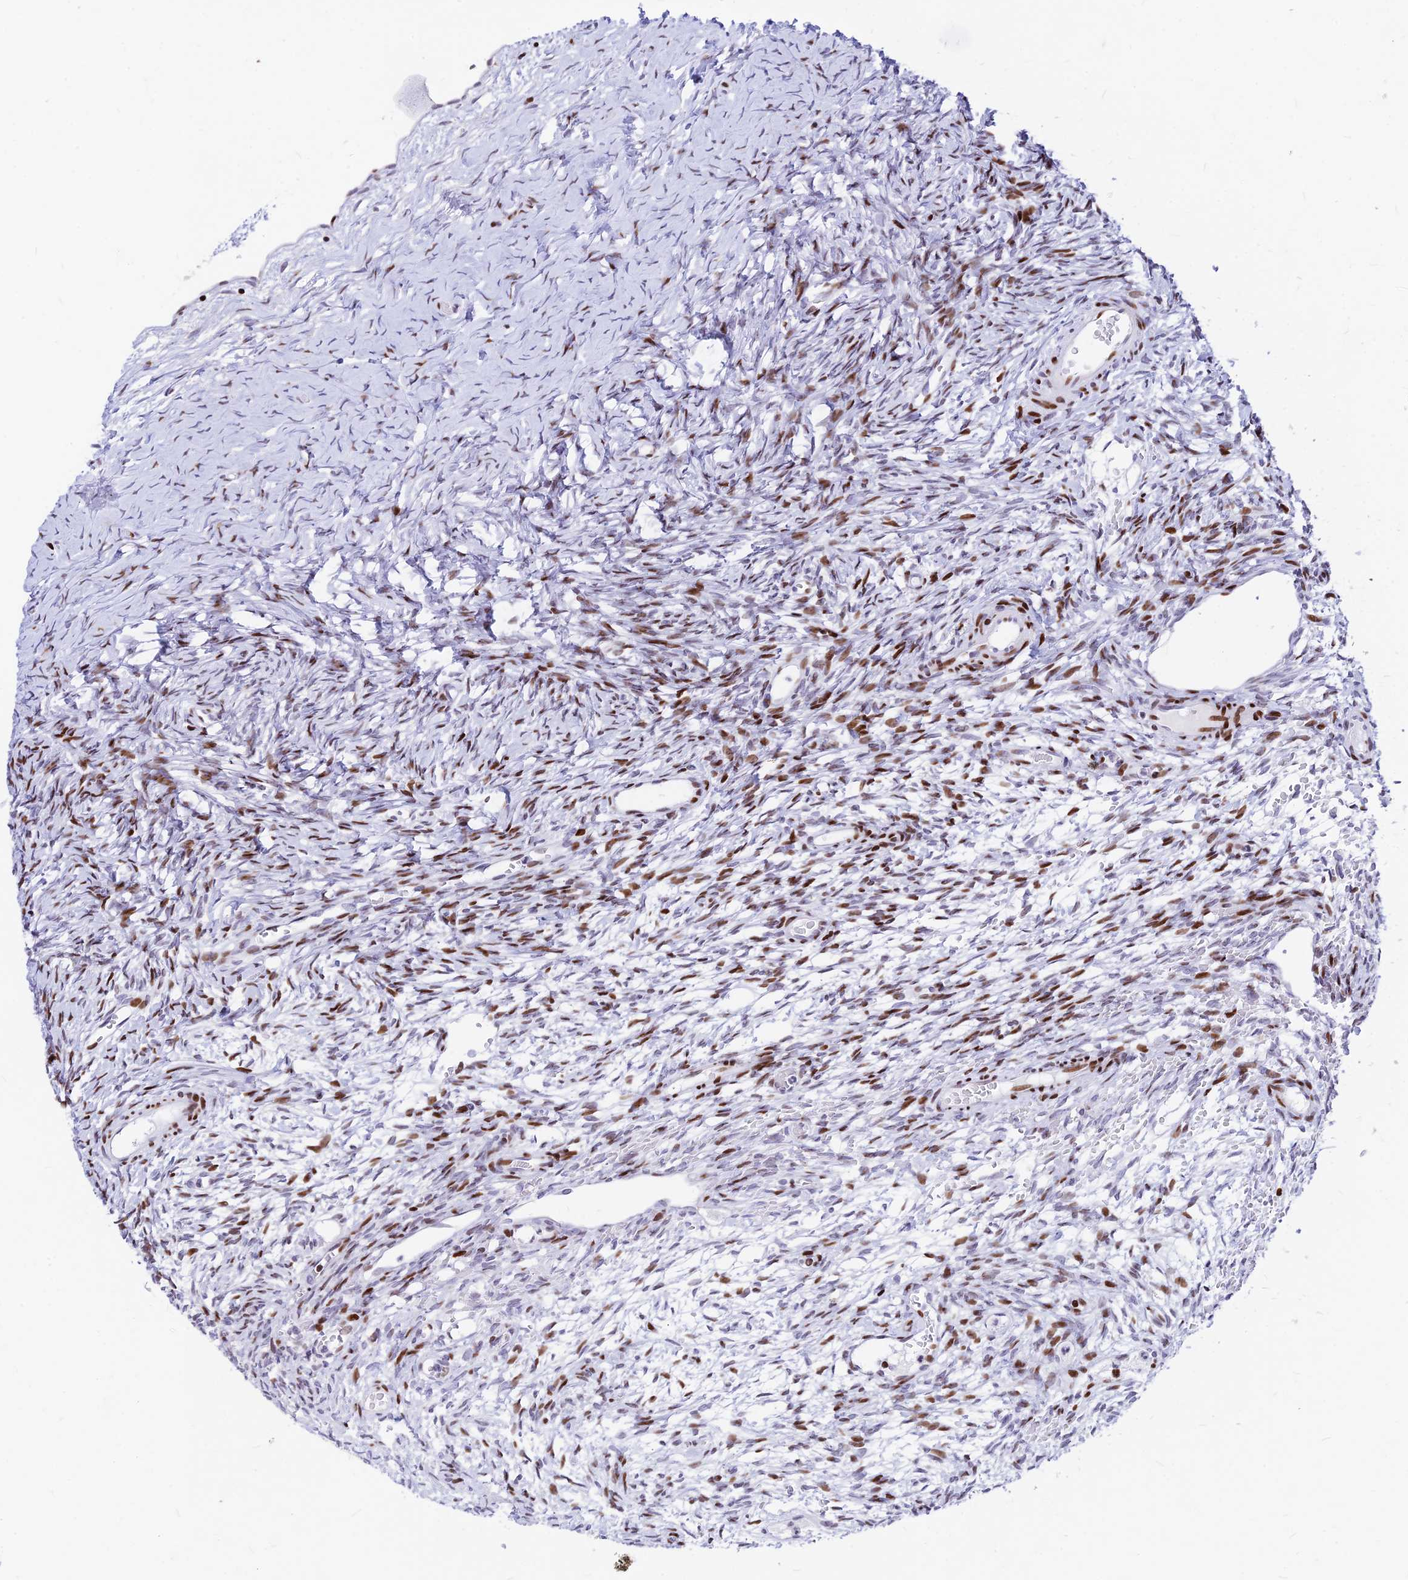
{"staining": {"intensity": "negative", "quantity": "none", "location": "none"}, "tissue": "ovary", "cell_type": "Follicle cells", "image_type": "normal", "snomed": [{"axis": "morphology", "description": "Normal tissue, NOS"}, {"axis": "topography", "description": "Ovary"}], "caption": "Immunohistochemistry of normal ovary displays no positivity in follicle cells. (DAB IHC visualized using brightfield microscopy, high magnification).", "gene": "PRPS1", "patient": {"sex": "female", "age": 39}}